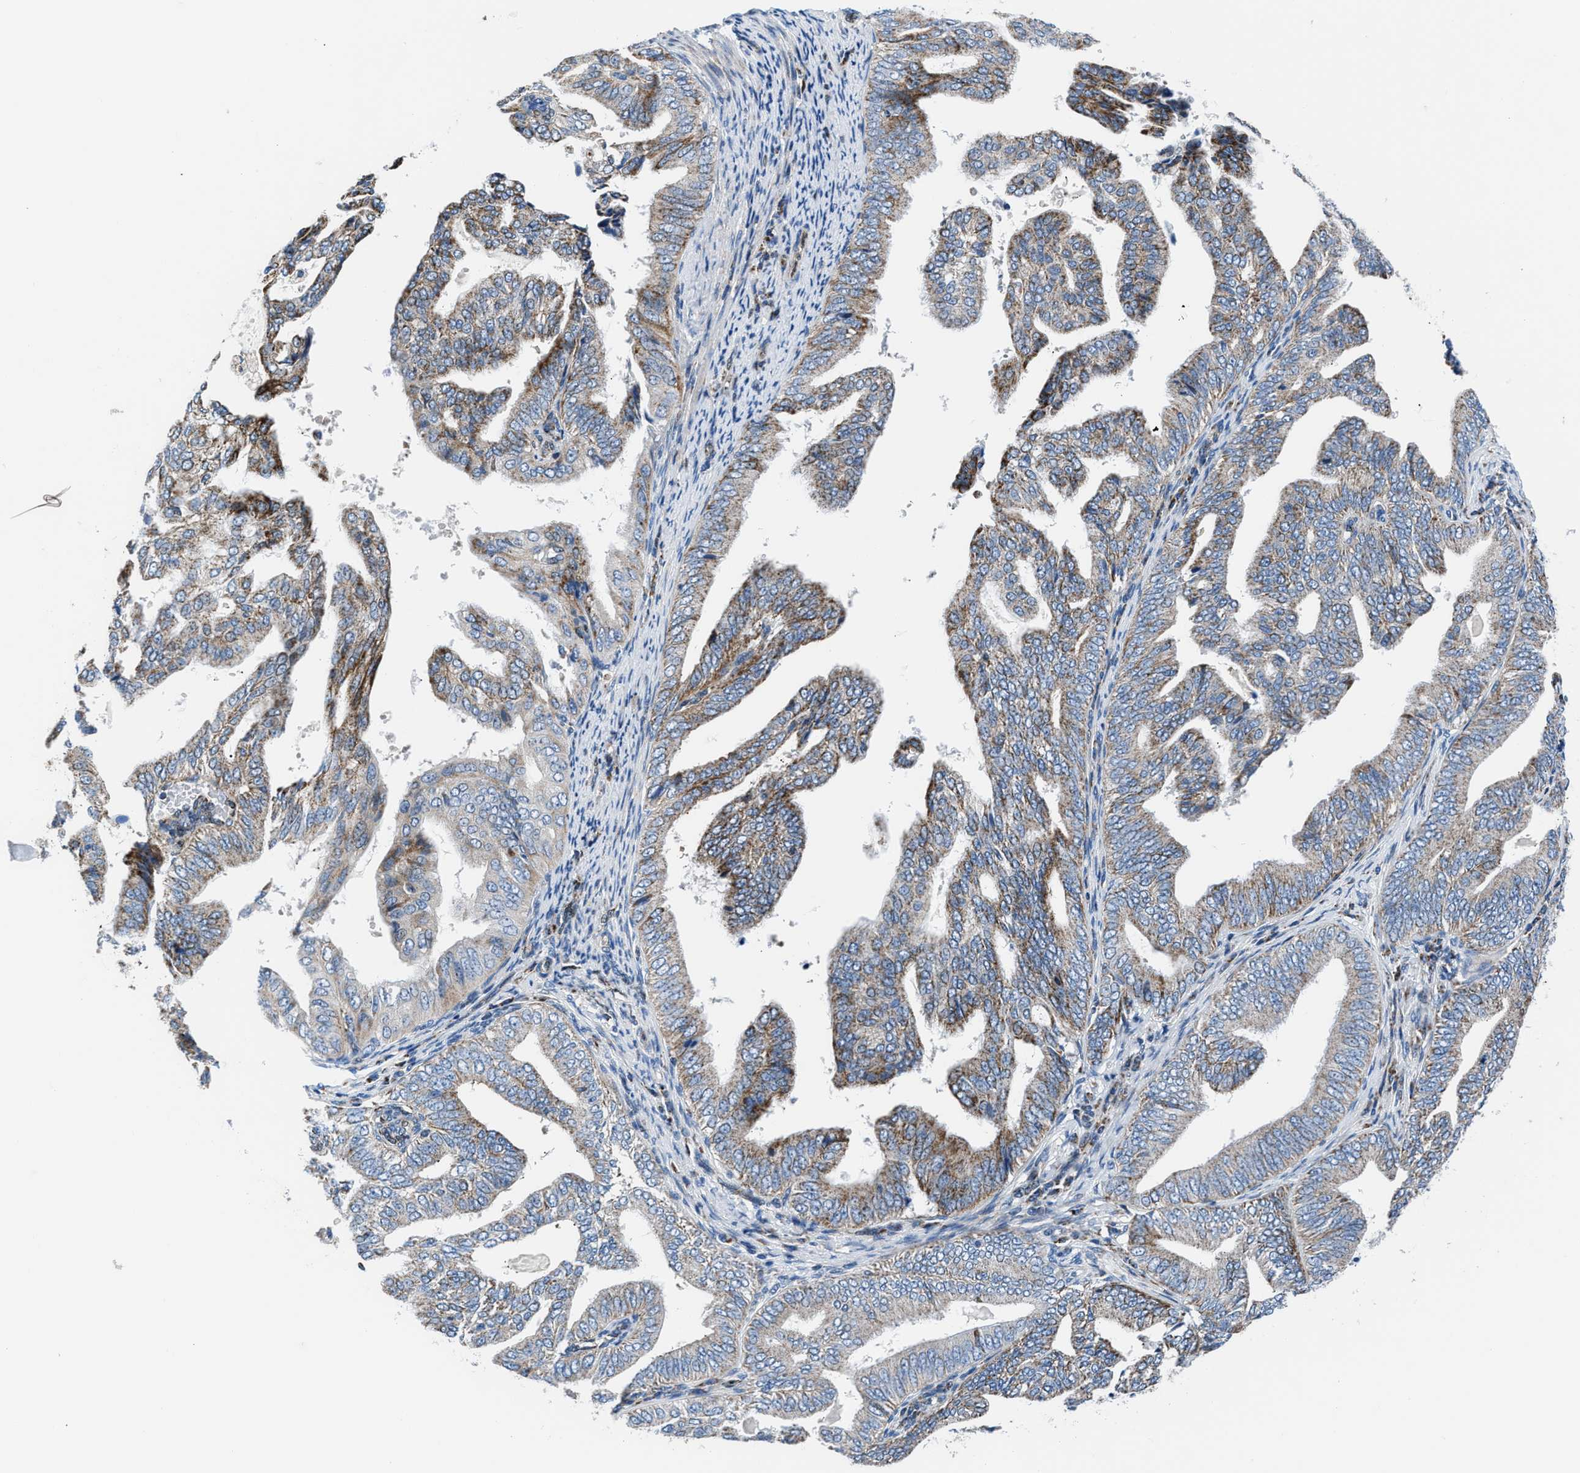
{"staining": {"intensity": "moderate", "quantity": ">75%", "location": "cytoplasmic/membranous"}, "tissue": "endometrial cancer", "cell_type": "Tumor cells", "image_type": "cancer", "snomed": [{"axis": "morphology", "description": "Adenocarcinoma, NOS"}, {"axis": "topography", "description": "Endometrium"}], "caption": "Protein staining of endometrial cancer tissue displays moderate cytoplasmic/membranous staining in approximately >75% of tumor cells.", "gene": "LMO2", "patient": {"sex": "female", "age": 58}}